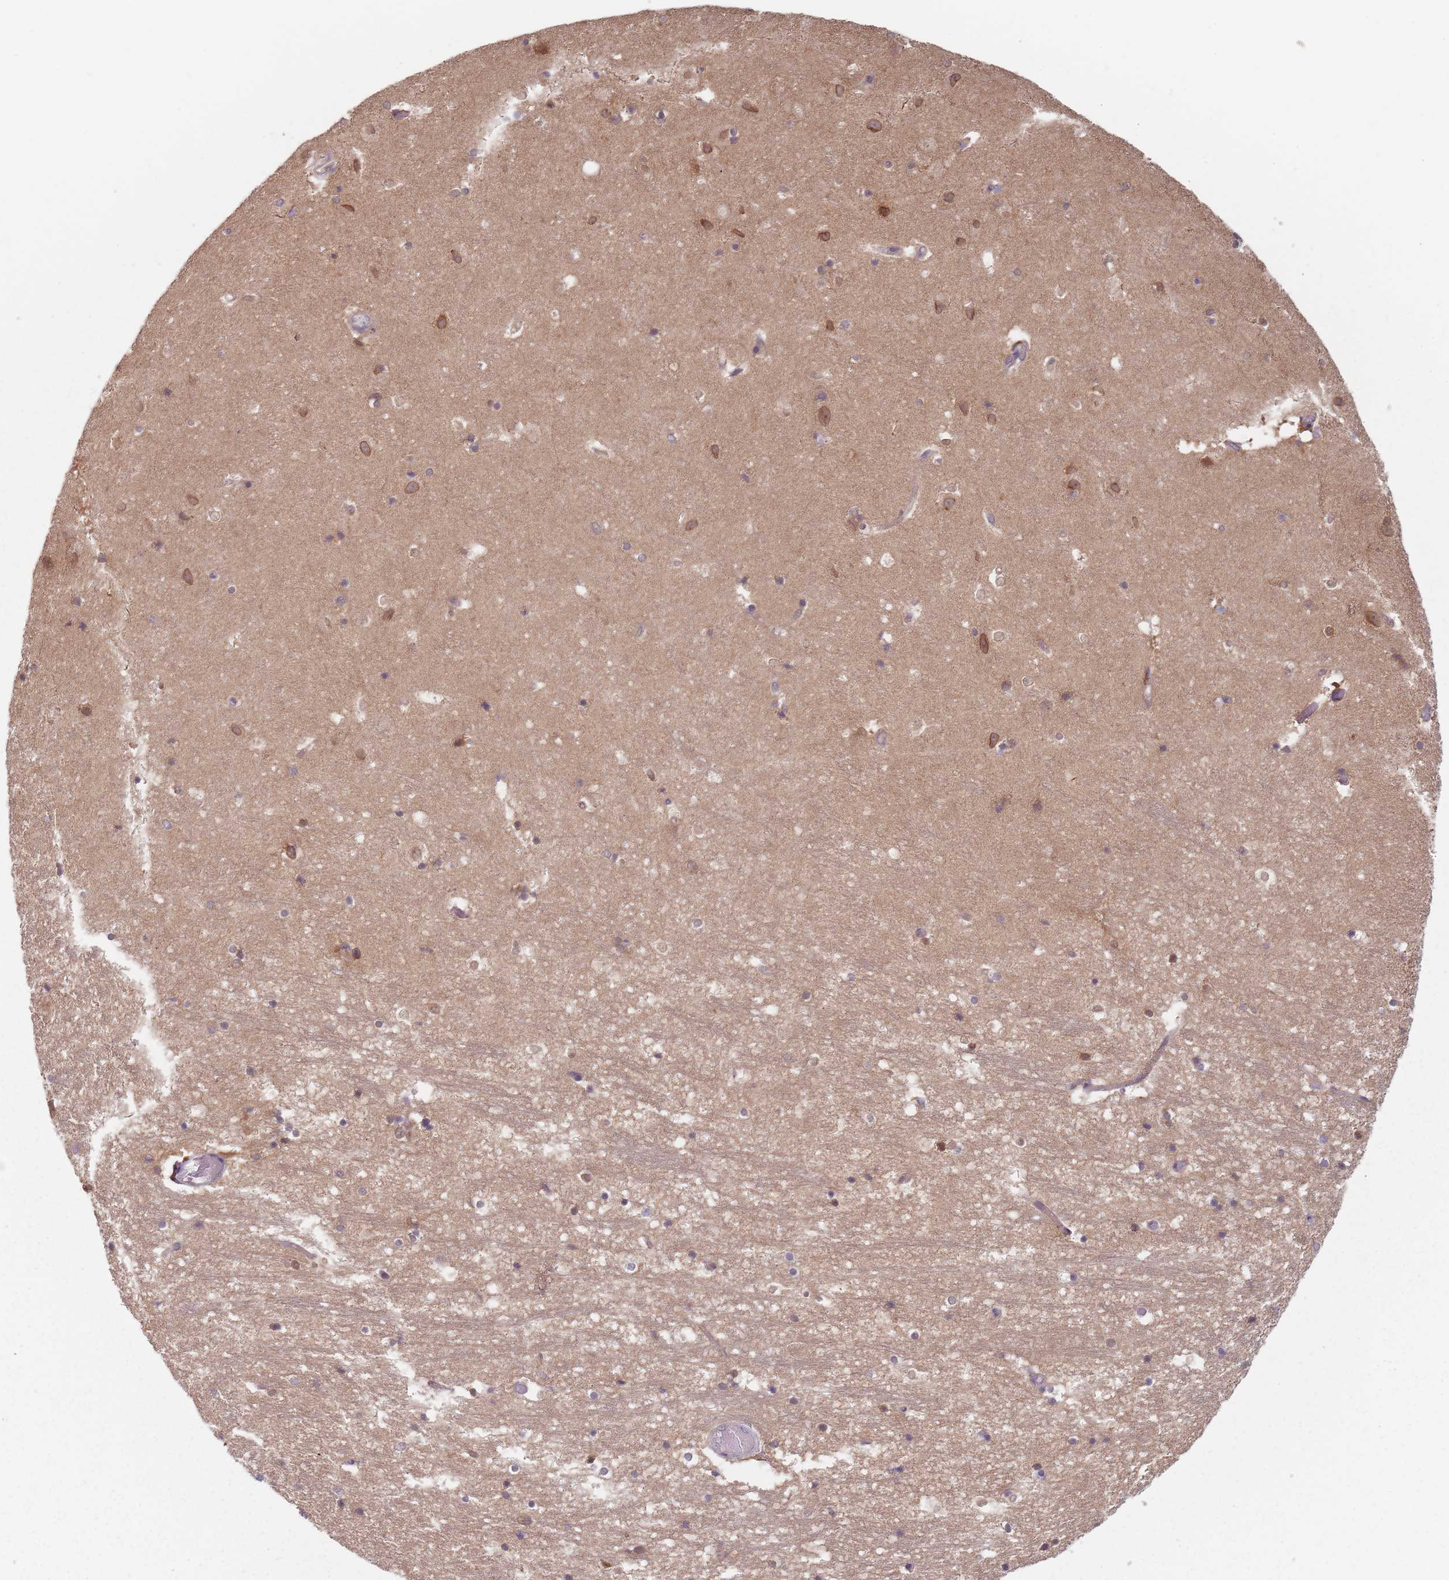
{"staining": {"intensity": "moderate", "quantity": "<25%", "location": "cytoplasmic/membranous,nuclear"}, "tissue": "hippocampus", "cell_type": "Glial cells", "image_type": "normal", "snomed": [{"axis": "morphology", "description": "Normal tissue, NOS"}, {"axis": "topography", "description": "Hippocampus"}], "caption": "Hippocampus stained with immunohistochemistry reveals moderate cytoplasmic/membranous,nuclear expression in approximately <25% of glial cells.", "gene": "NAXE", "patient": {"sex": "female", "age": 52}}